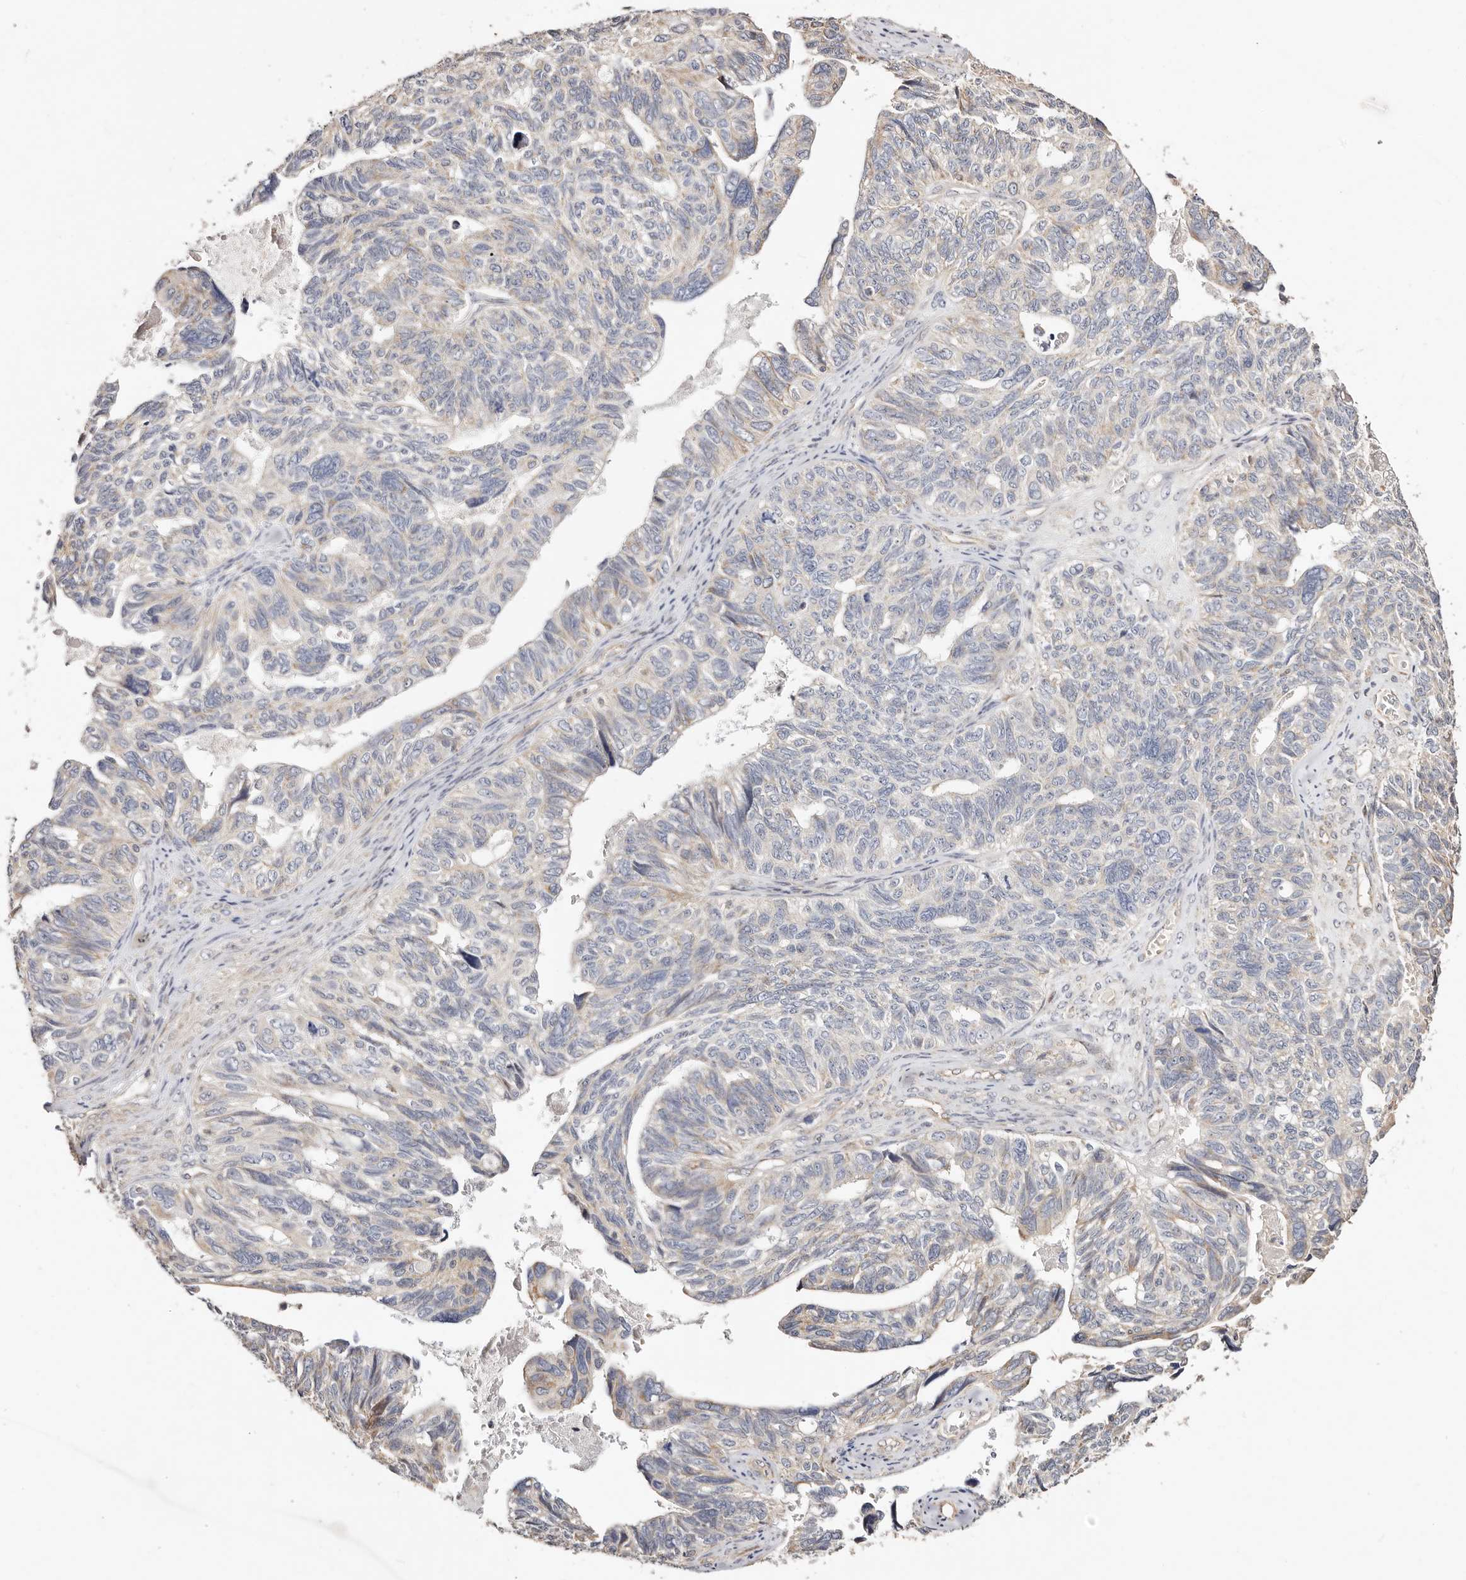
{"staining": {"intensity": "weak", "quantity": "25%-75%", "location": "cytoplasmic/membranous"}, "tissue": "ovarian cancer", "cell_type": "Tumor cells", "image_type": "cancer", "snomed": [{"axis": "morphology", "description": "Cystadenocarcinoma, serous, NOS"}, {"axis": "topography", "description": "Ovary"}], "caption": "This is an image of IHC staining of ovarian serous cystadenocarcinoma, which shows weak positivity in the cytoplasmic/membranous of tumor cells.", "gene": "MAPK1", "patient": {"sex": "female", "age": 79}}